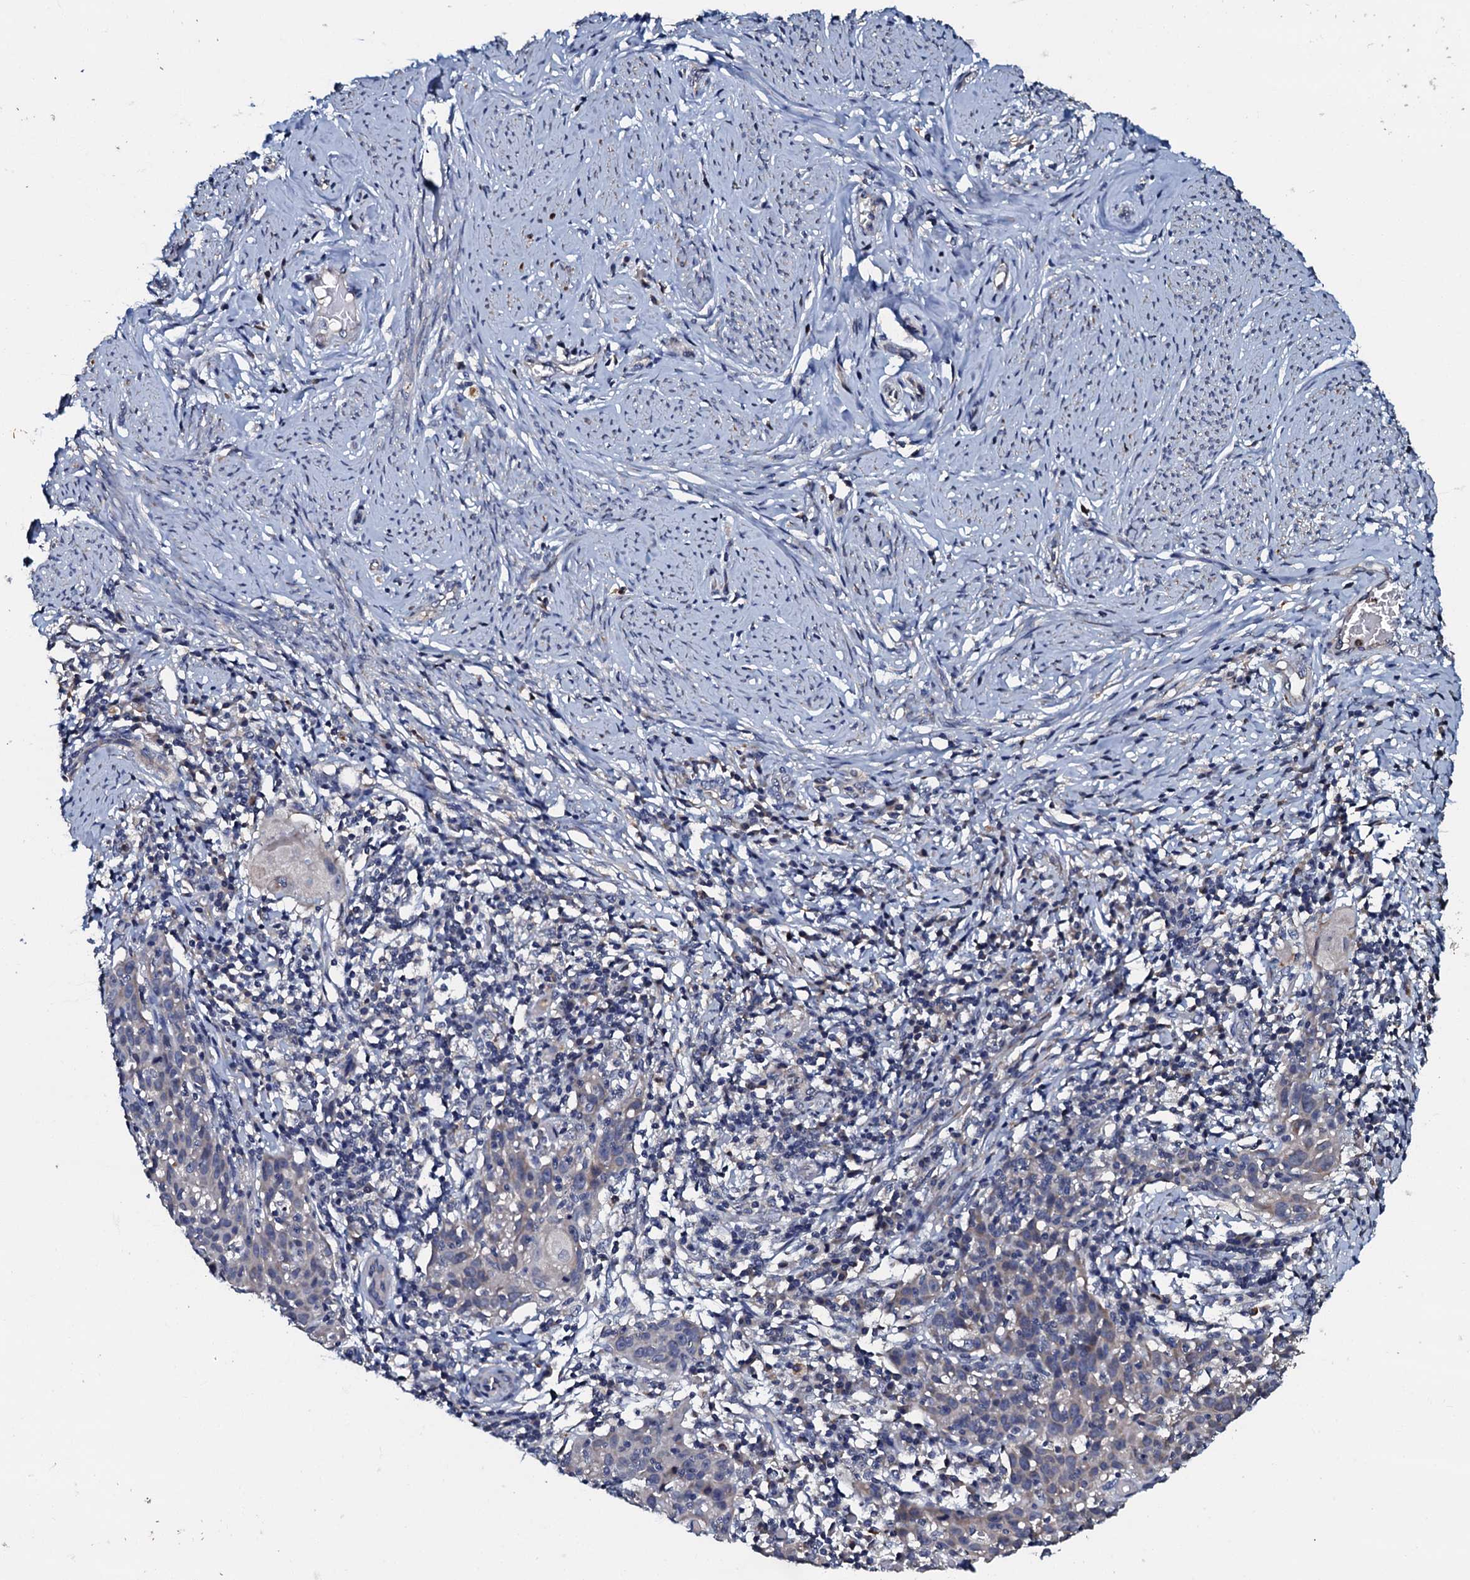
{"staining": {"intensity": "moderate", "quantity": "<25%", "location": "cytoplasmic/membranous"}, "tissue": "cervical cancer", "cell_type": "Tumor cells", "image_type": "cancer", "snomed": [{"axis": "morphology", "description": "Squamous cell carcinoma, NOS"}, {"axis": "topography", "description": "Cervix"}], "caption": "Moderate cytoplasmic/membranous expression is present in about <25% of tumor cells in squamous cell carcinoma (cervical).", "gene": "CPNE2", "patient": {"sex": "female", "age": 50}}